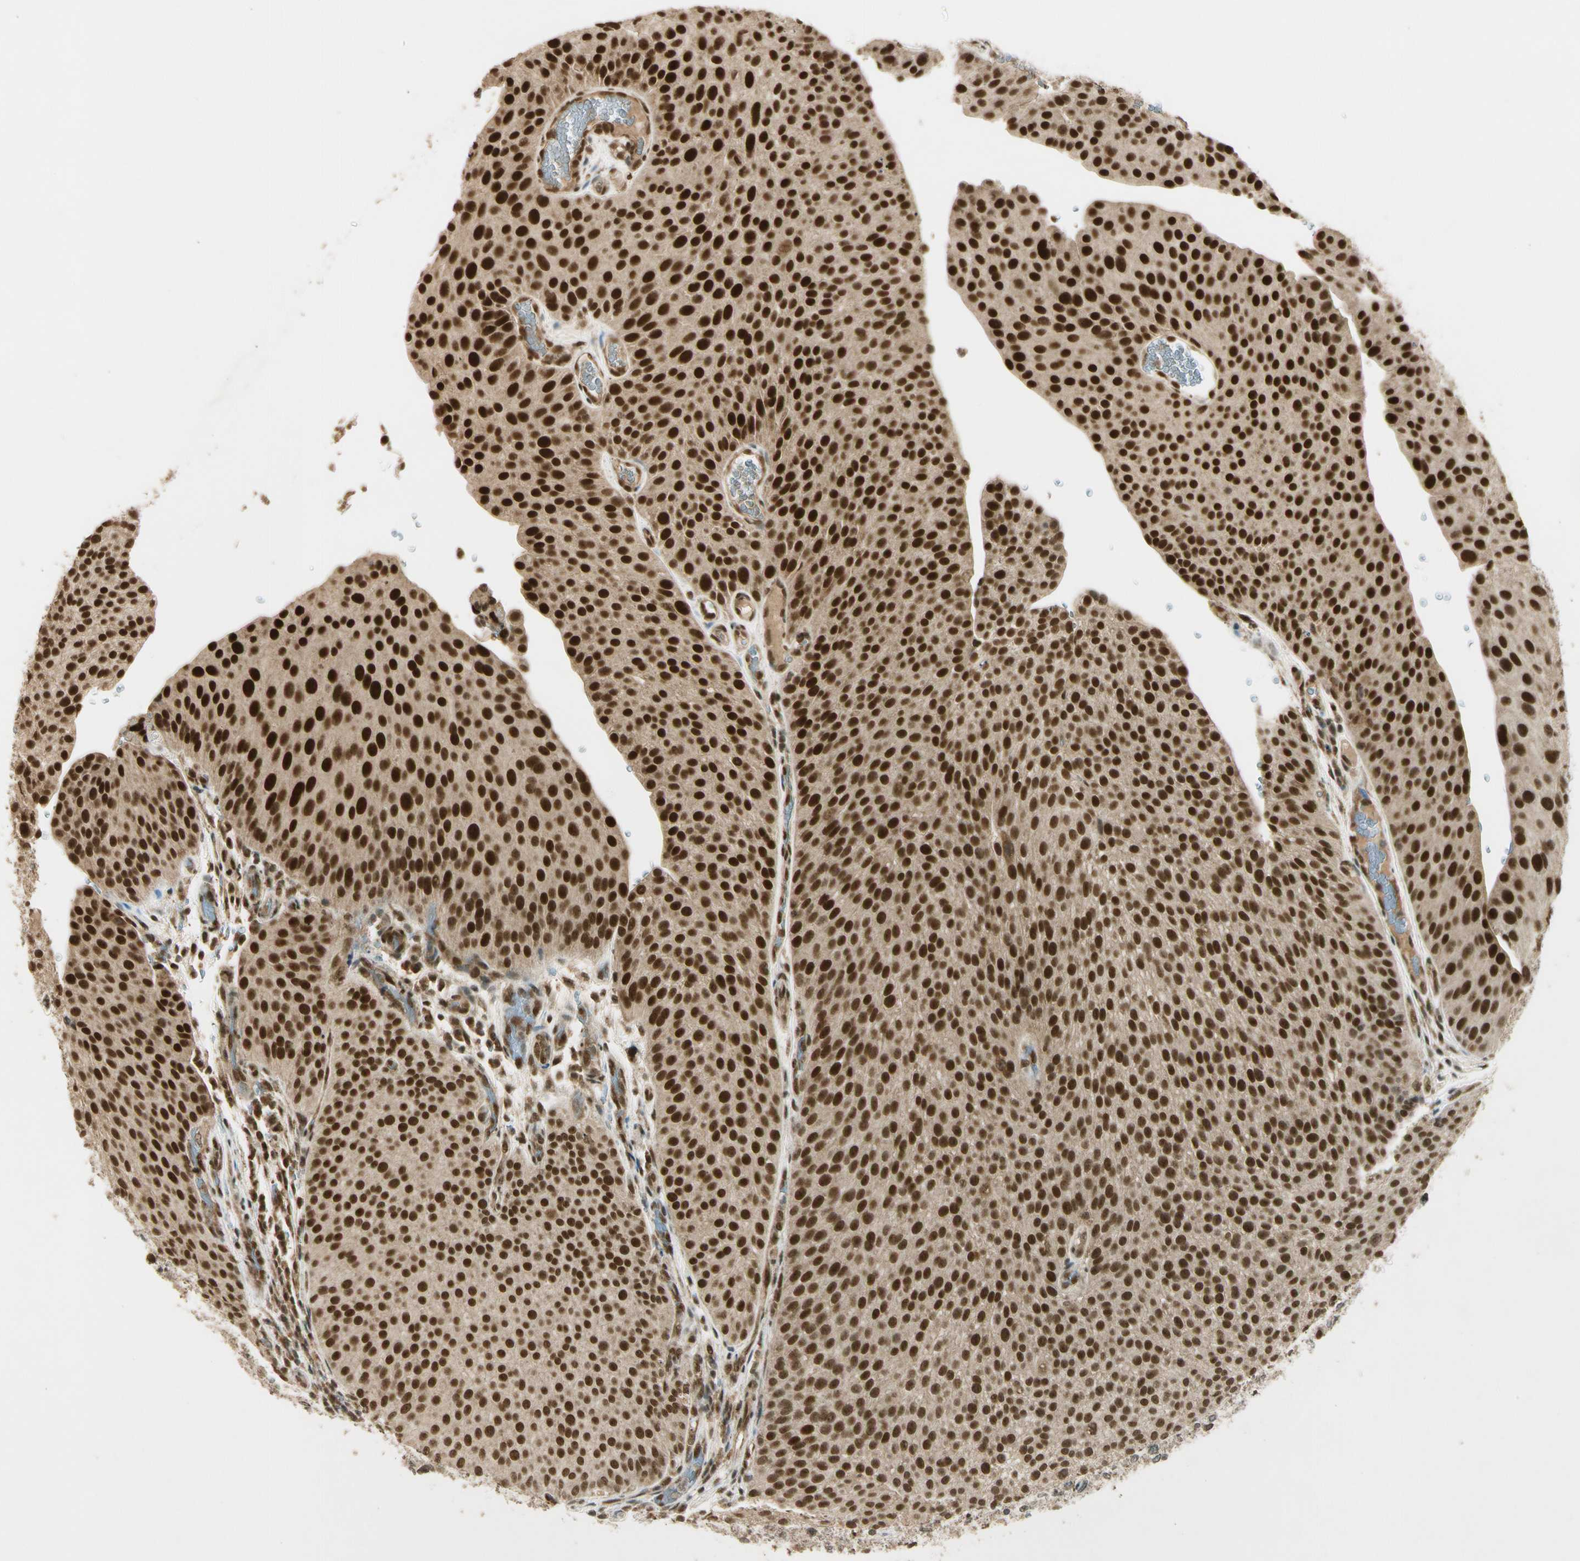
{"staining": {"intensity": "strong", "quantity": ">75%", "location": "cytoplasmic/membranous,nuclear"}, "tissue": "urothelial cancer", "cell_type": "Tumor cells", "image_type": "cancer", "snomed": [{"axis": "morphology", "description": "Urothelial carcinoma, Low grade"}, {"axis": "topography", "description": "Smooth muscle"}, {"axis": "topography", "description": "Urinary bladder"}], "caption": "This is an image of immunohistochemistry (IHC) staining of urothelial cancer, which shows strong positivity in the cytoplasmic/membranous and nuclear of tumor cells.", "gene": "ZNF135", "patient": {"sex": "male", "age": 60}}